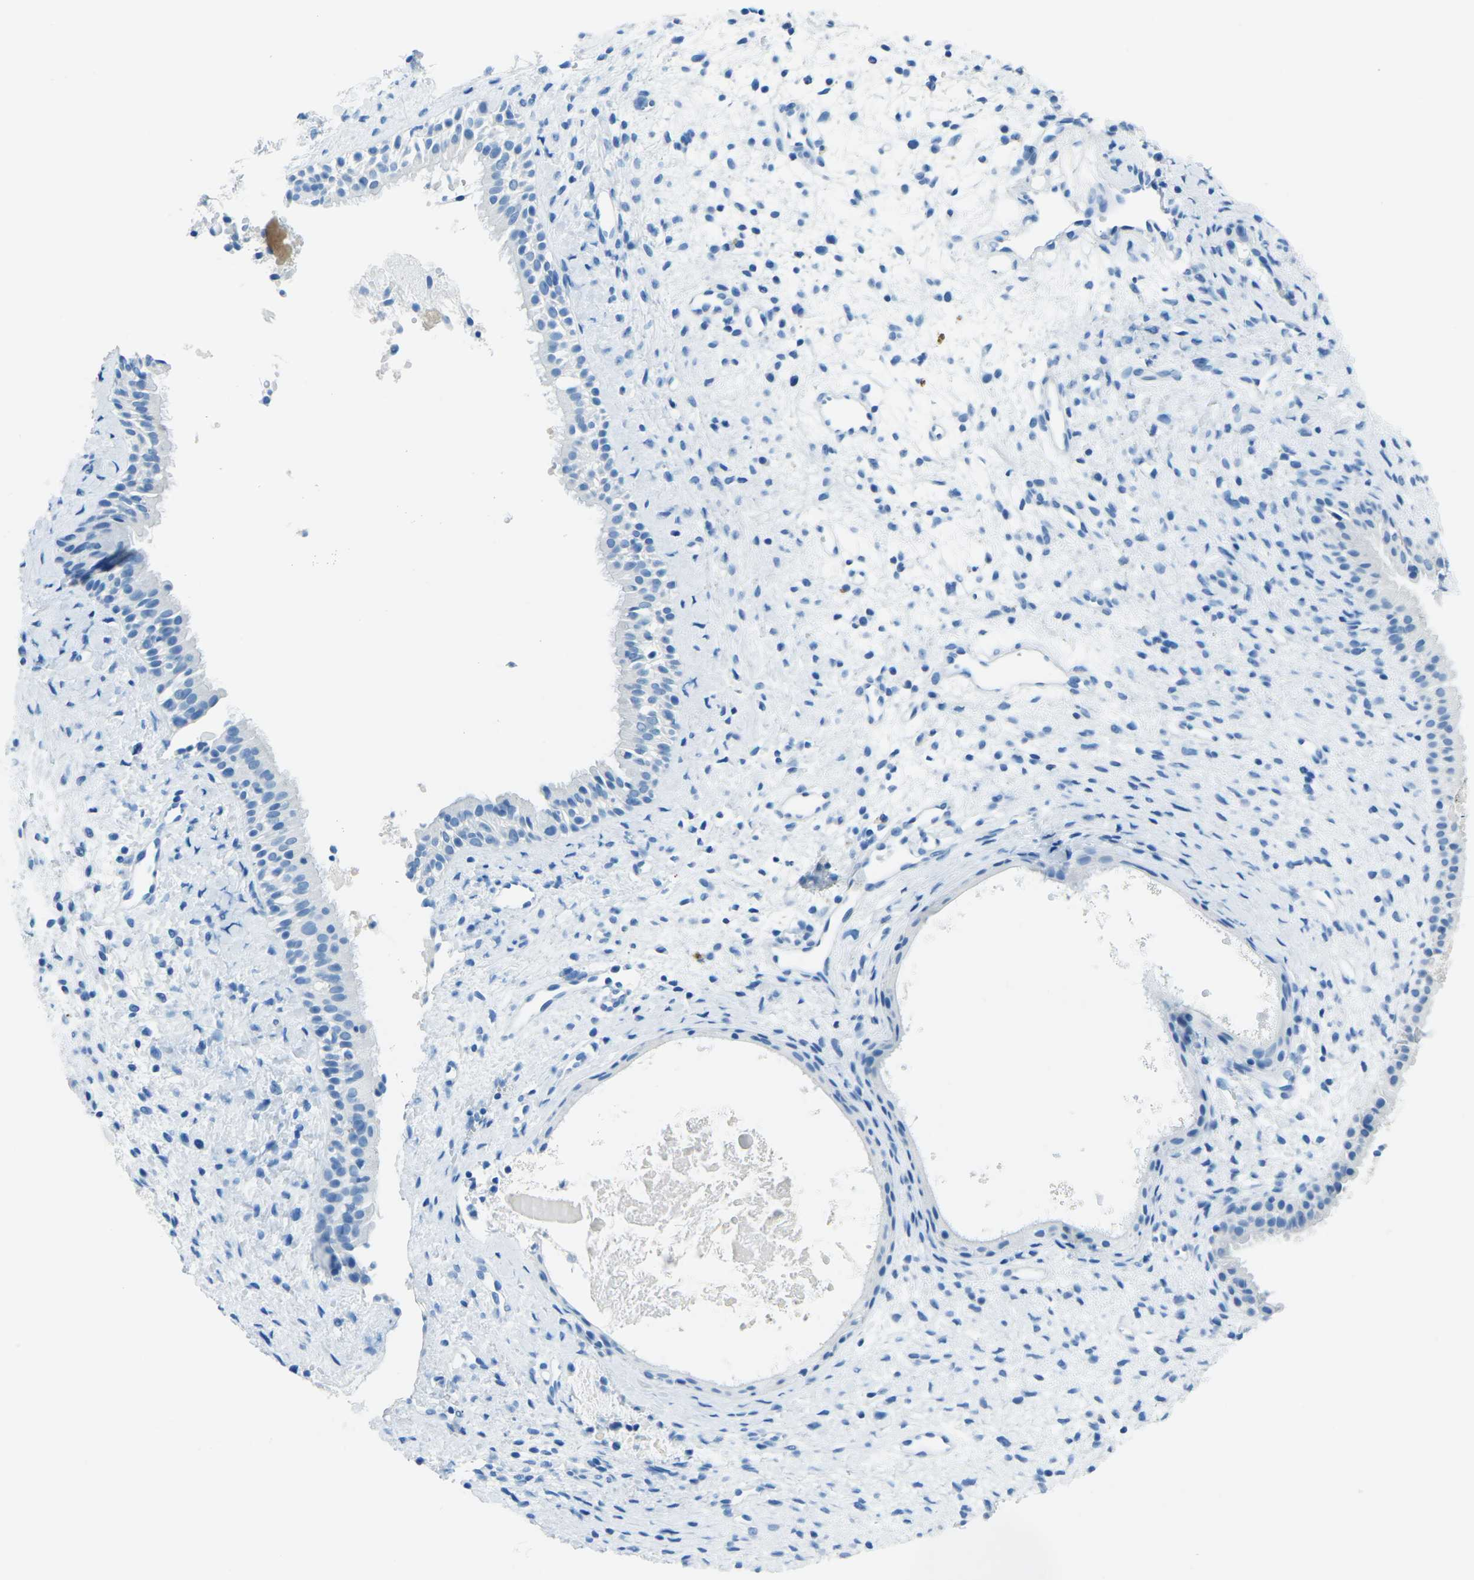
{"staining": {"intensity": "negative", "quantity": "none", "location": "none"}, "tissue": "nasopharynx", "cell_type": "Respiratory epithelial cells", "image_type": "normal", "snomed": [{"axis": "morphology", "description": "Normal tissue, NOS"}, {"axis": "topography", "description": "Nasopharynx"}], "caption": "This micrograph is of unremarkable nasopharynx stained with immunohistochemistry to label a protein in brown with the nuclei are counter-stained blue. There is no positivity in respiratory epithelial cells.", "gene": "MYH8", "patient": {"sex": "male", "age": 22}}